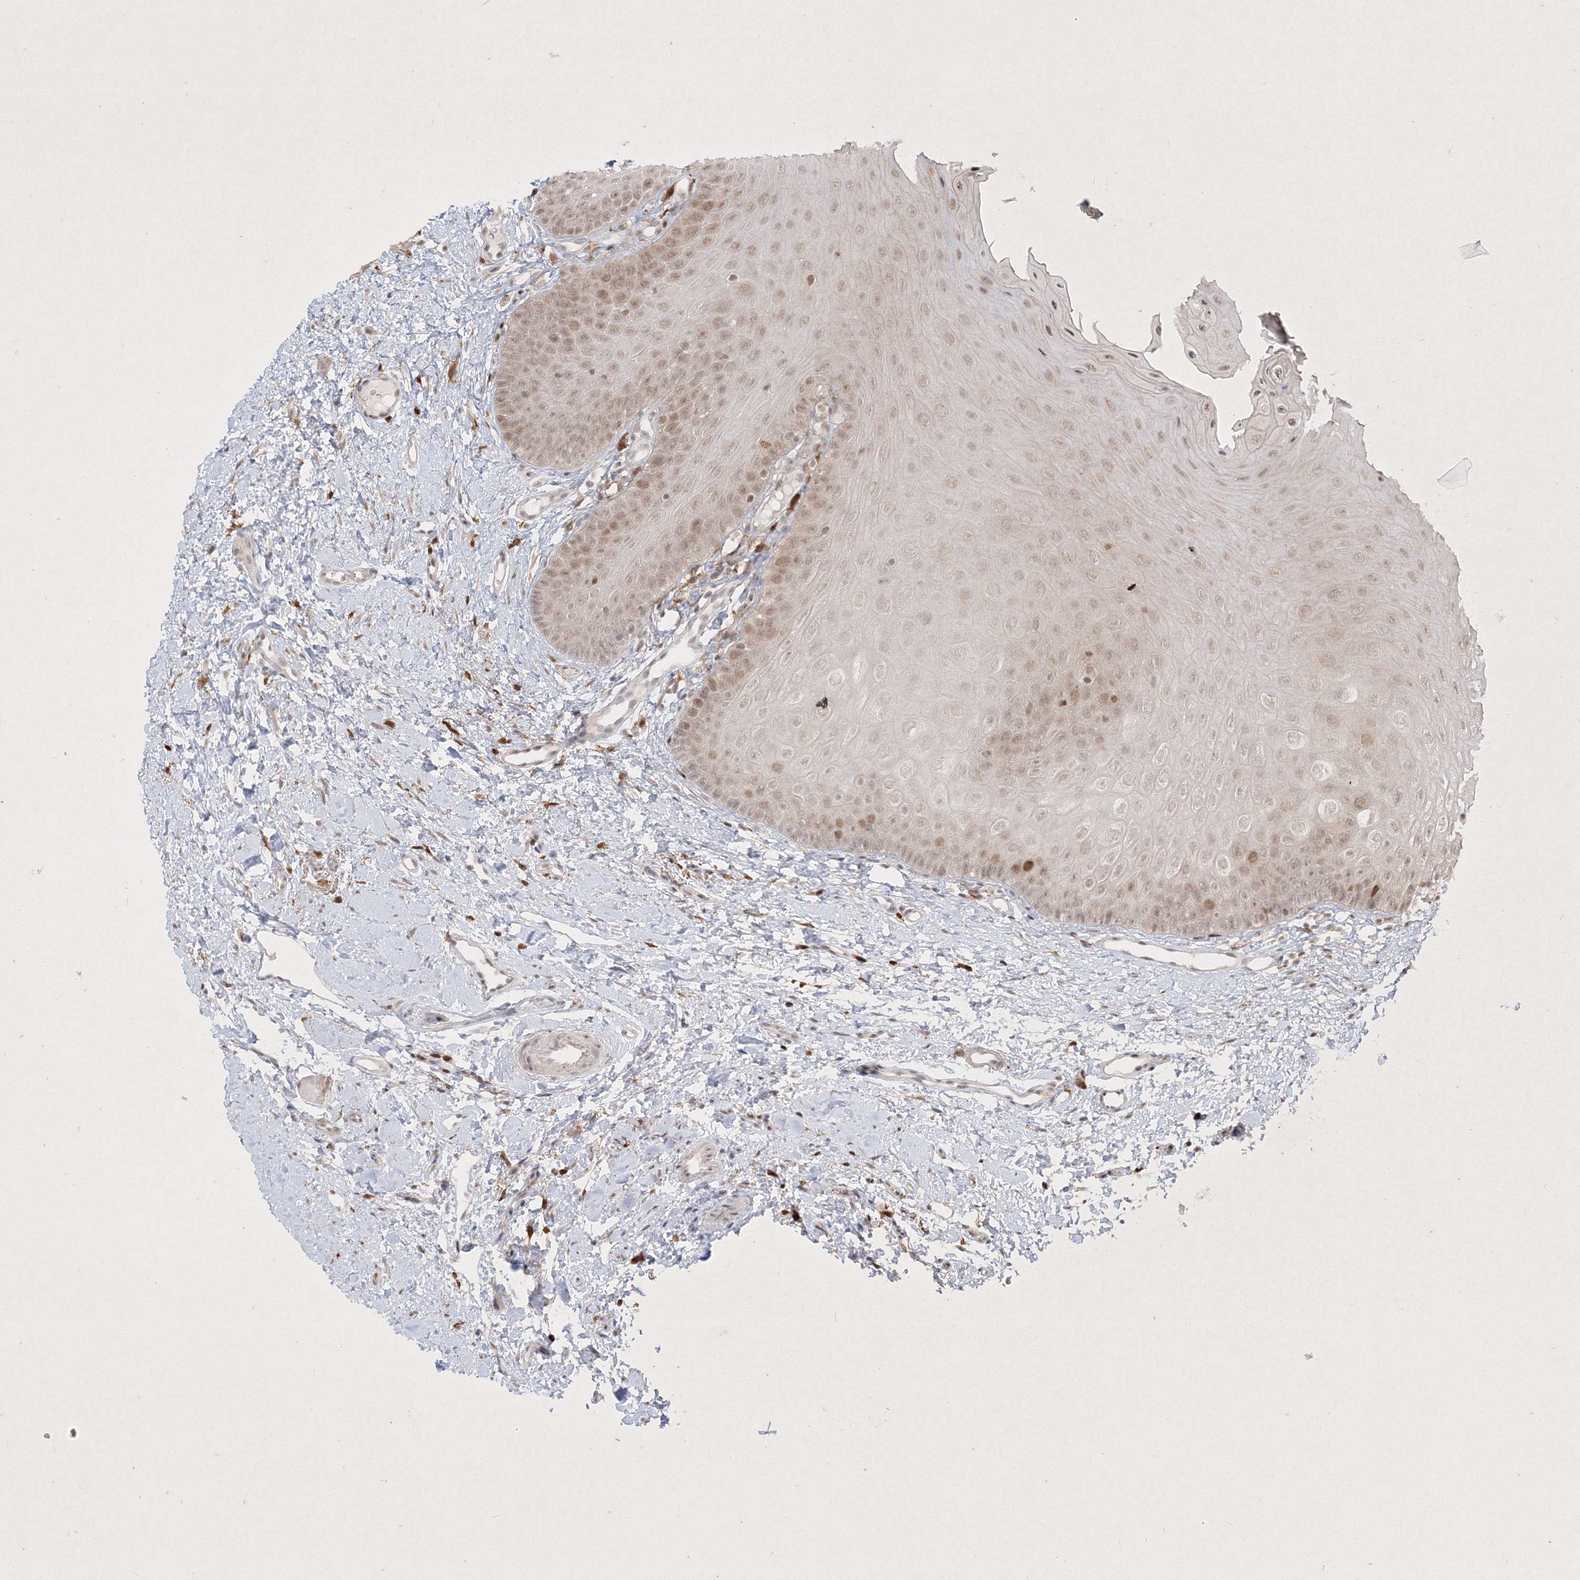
{"staining": {"intensity": "weak", "quantity": ">75%", "location": "nuclear"}, "tissue": "oral mucosa", "cell_type": "Squamous epithelial cells", "image_type": "normal", "snomed": [{"axis": "morphology", "description": "Normal tissue, NOS"}, {"axis": "topography", "description": "Oral tissue"}], "caption": "Immunohistochemistry (IHC) staining of normal oral mucosa, which displays low levels of weak nuclear positivity in about >75% of squamous epithelial cells indicating weak nuclear protein expression. The staining was performed using DAB (brown) for protein detection and nuclei were counterstained in hematoxylin (blue).", "gene": "TAB1", "patient": {"sex": "female", "age": 68}}